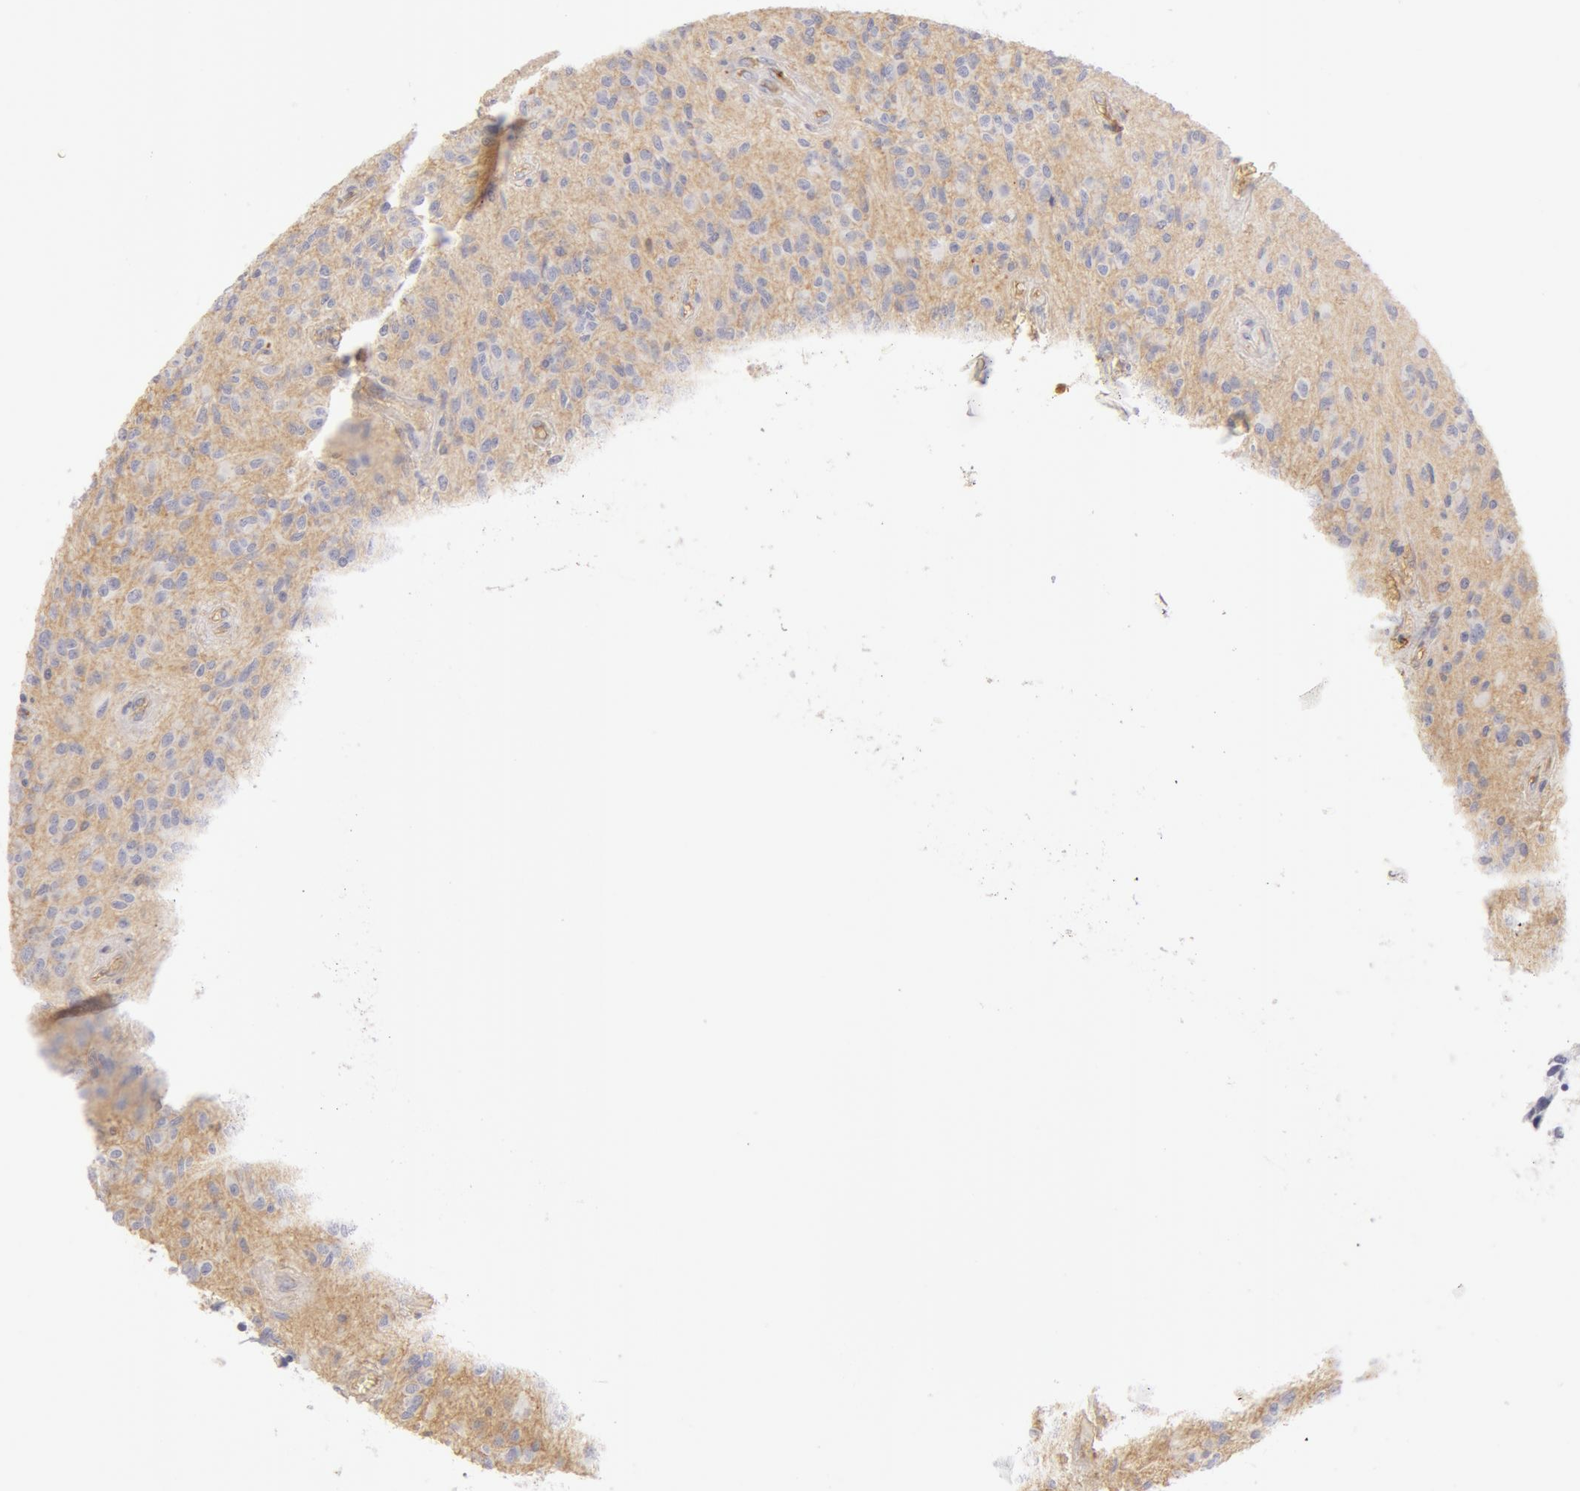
{"staining": {"intensity": "negative", "quantity": "none", "location": "none"}, "tissue": "glioma", "cell_type": "Tumor cells", "image_type": "cancer", "snomed": [{"axis": "morphology", "description": "Glioma, malignant, Low grade"}, {"axis": "topography", "description": "Brain"}], "caption": "This image is of glioma stained with immunohistochemistry to label a protein in brown with the nuclei are counter-stained blue. There is no positivity in tumor cells.", "gene": "AHSG", "patient": {"sex": "female", "age": 15}}